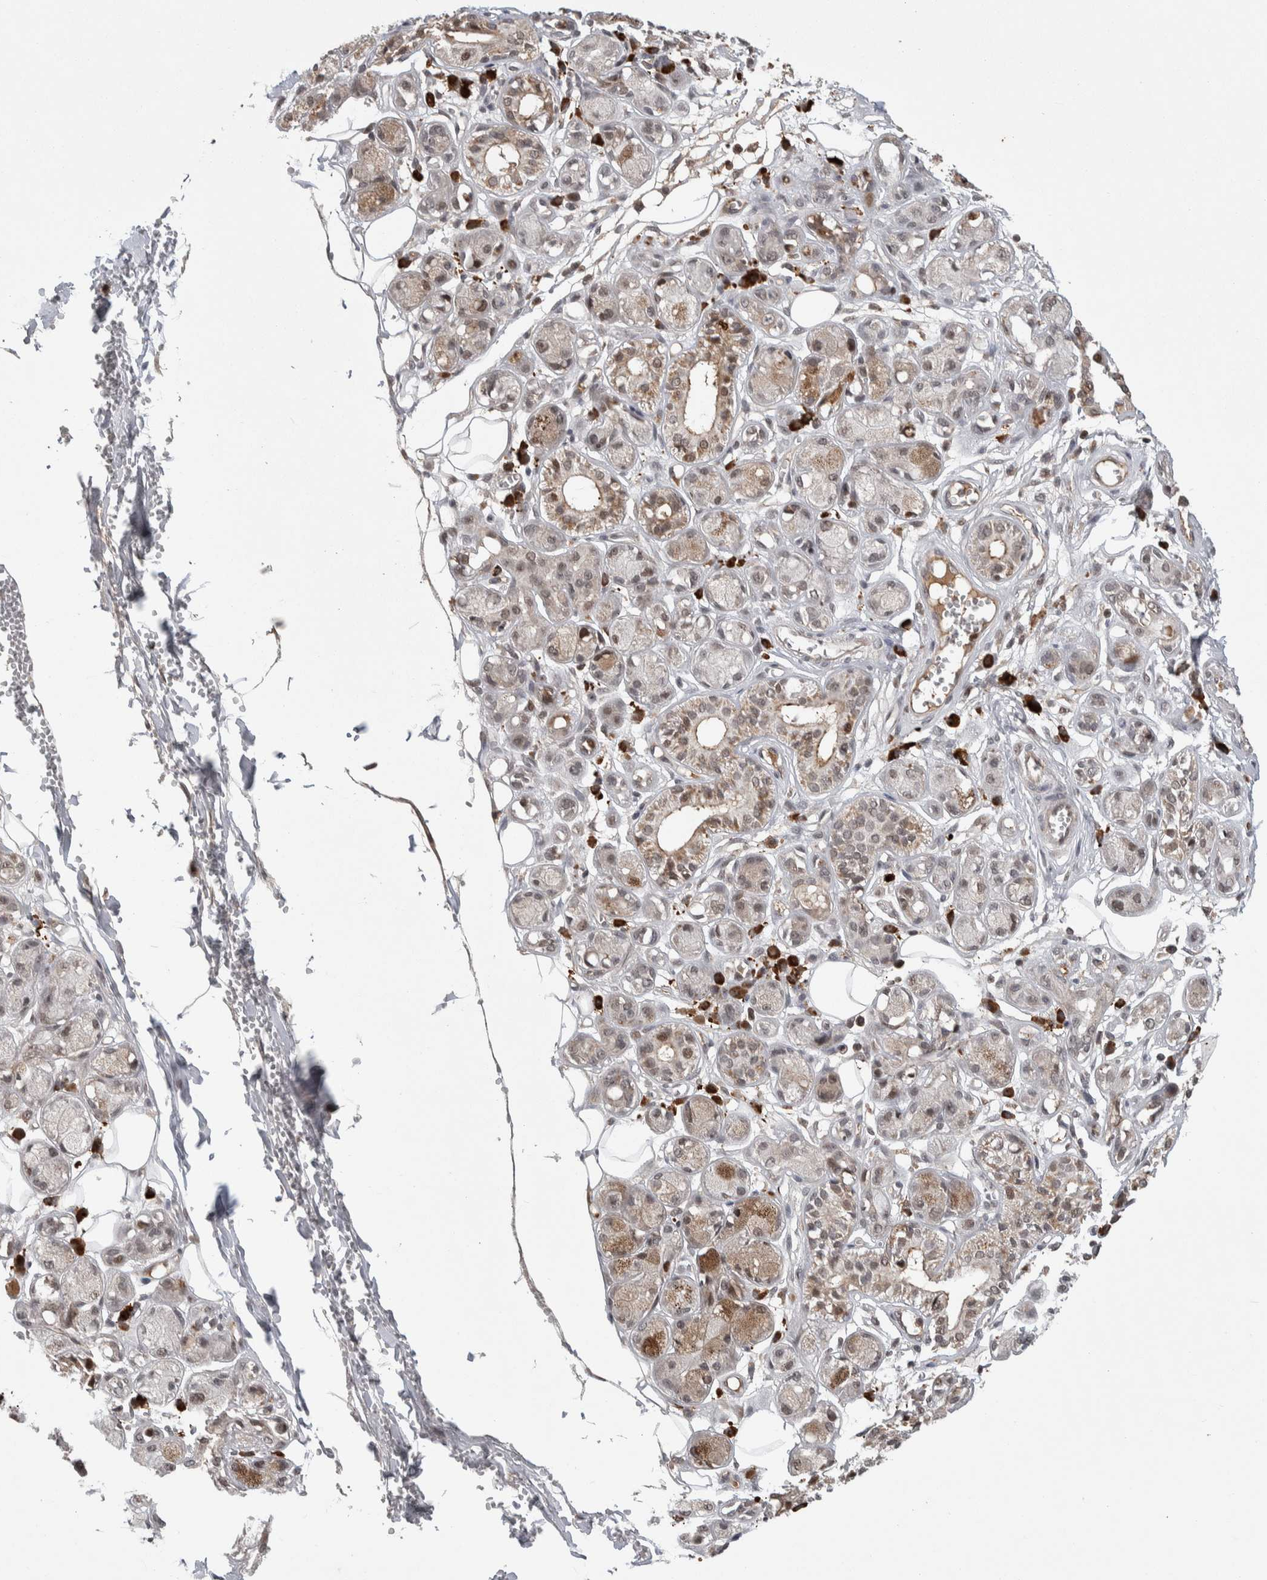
{"staining": {"intensity": "weak", "quantity": "25%-75%", "location": "nuclear"}, "tissue": "adipose tissue", "cell_type": "Adipocytes", "image_type": "normal", "snomed": [{"axis": "morphology", "description": "Normal tissue, NOS"}, {"axis": "morphology", "description": "Inflammation, NOS"}, {"axis": "topography", "description": "Salivary gland"}, {"axis": "topography", "description": "Peripheral nerve tissue"}], "caption": "Adipose tissue stained with IHC displays weak nuclear staining in about 25%-75% of adipocytes.", "gene": "ZNF592", "patient": {"sex": "female", "age": 75}}